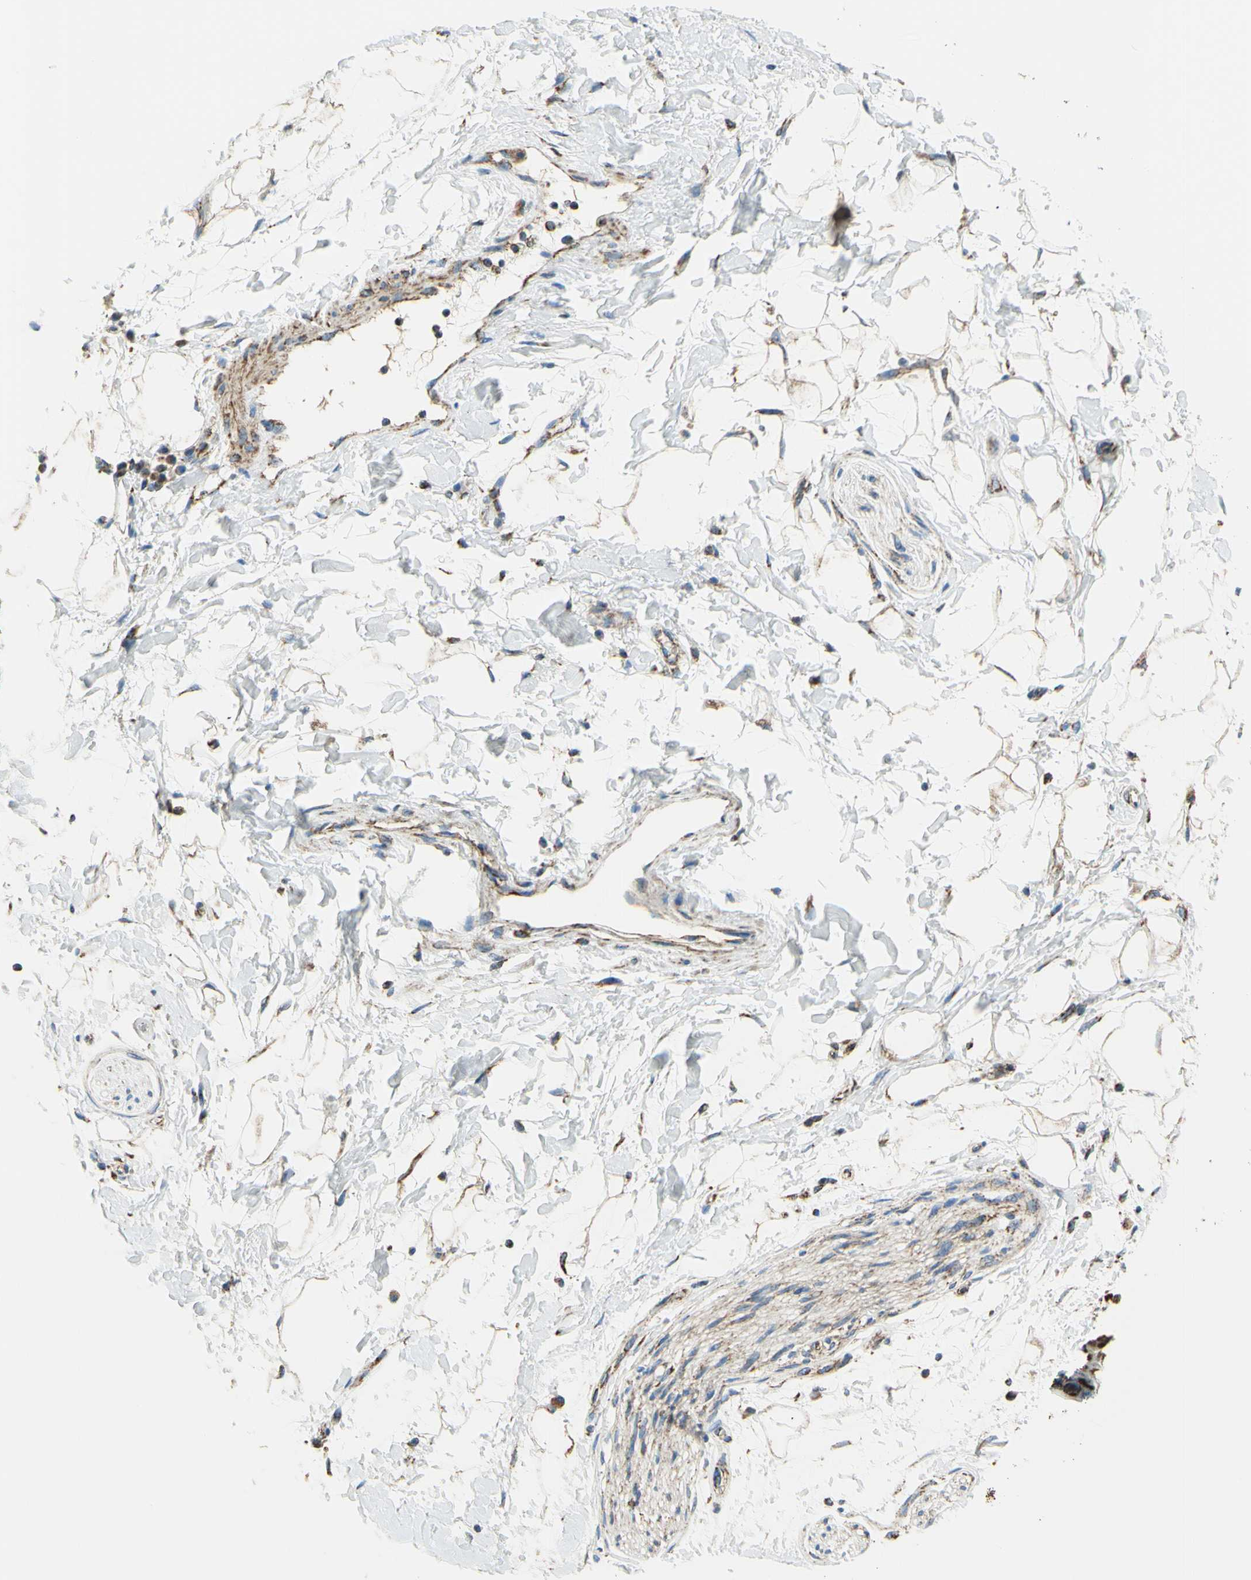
{"staining": {"intensity": "moderate", "quantity": ">75%", "location": "cytoplasmic/membranous"}, "tissue": "adipose tissue", "cell_type": "Adipocytes", "image_type": "normal", "snomed": [{"axis": "morphology", "description": "Normal tissue, NOS"}, {"axis": "topography", "description": "Soft tissue"}], "caption": "The immunohistochemical stain labels moderate cytoplasmic/membranous positivity in adipocytes of unremarkable adipose tissue. Nuclei are stained in blue.", "gene": "MAVS", "patient": {"sex": "male", "age": 72}}